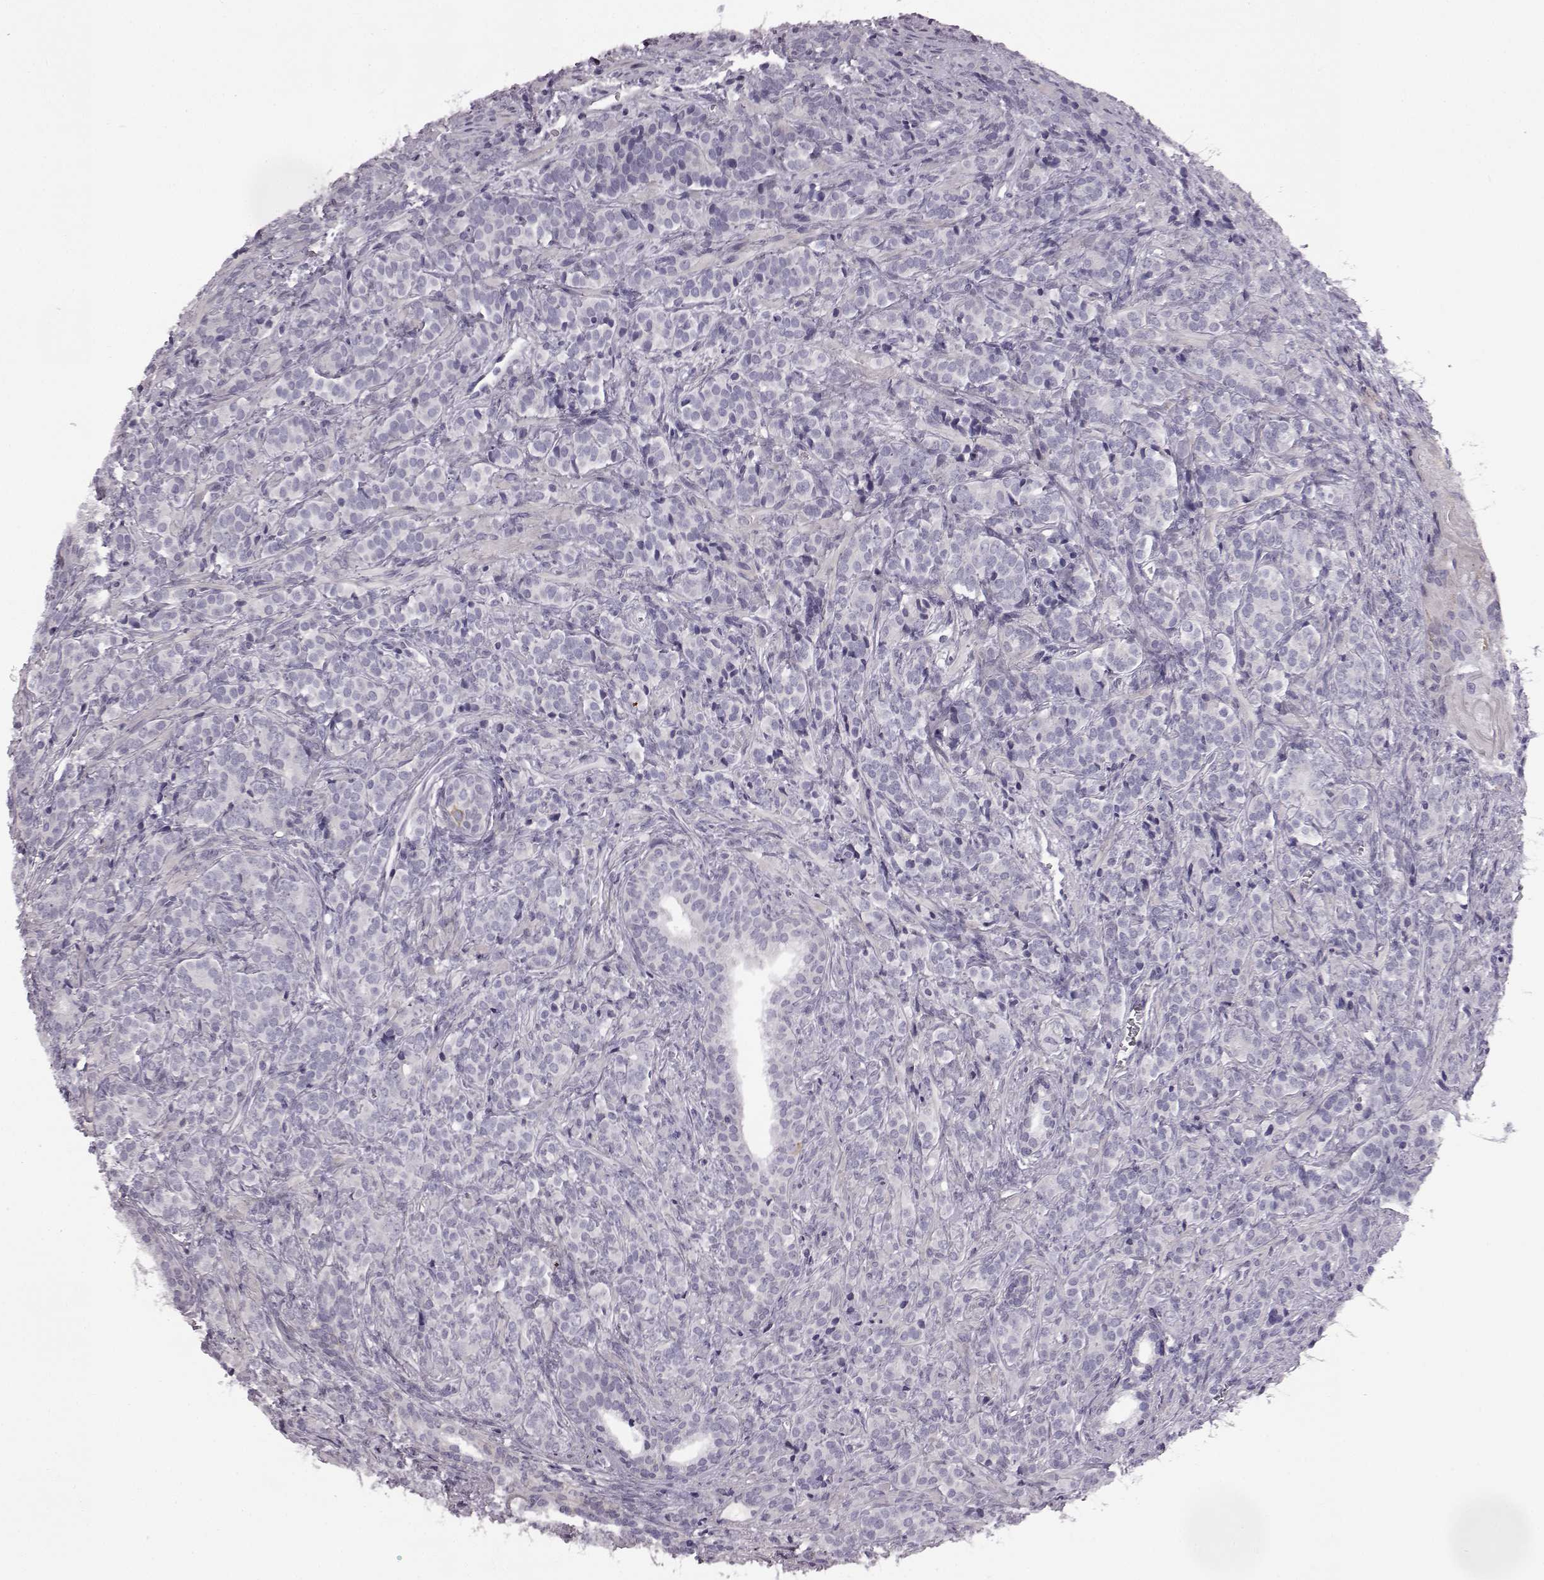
{"staining": {"intensity": "negative", "quantity": "none", "location": "none"}, "tissue": "prostate cancer", "cell_type": "Tumor cells", "image_type": "cancer", "snomed": [{"axis": "morphology", "description": "Adenocarcinoma, High grade"}, {"axis": "topography", "description": "Prostate"}], "caption": "Immunohistochemistry (IHC) image of human prostate cancer stained for a protein (brown), which shows no positivity in tumor cells.", "gene": "ODAD4", "patient": {"sex": "male", "age": 84}}